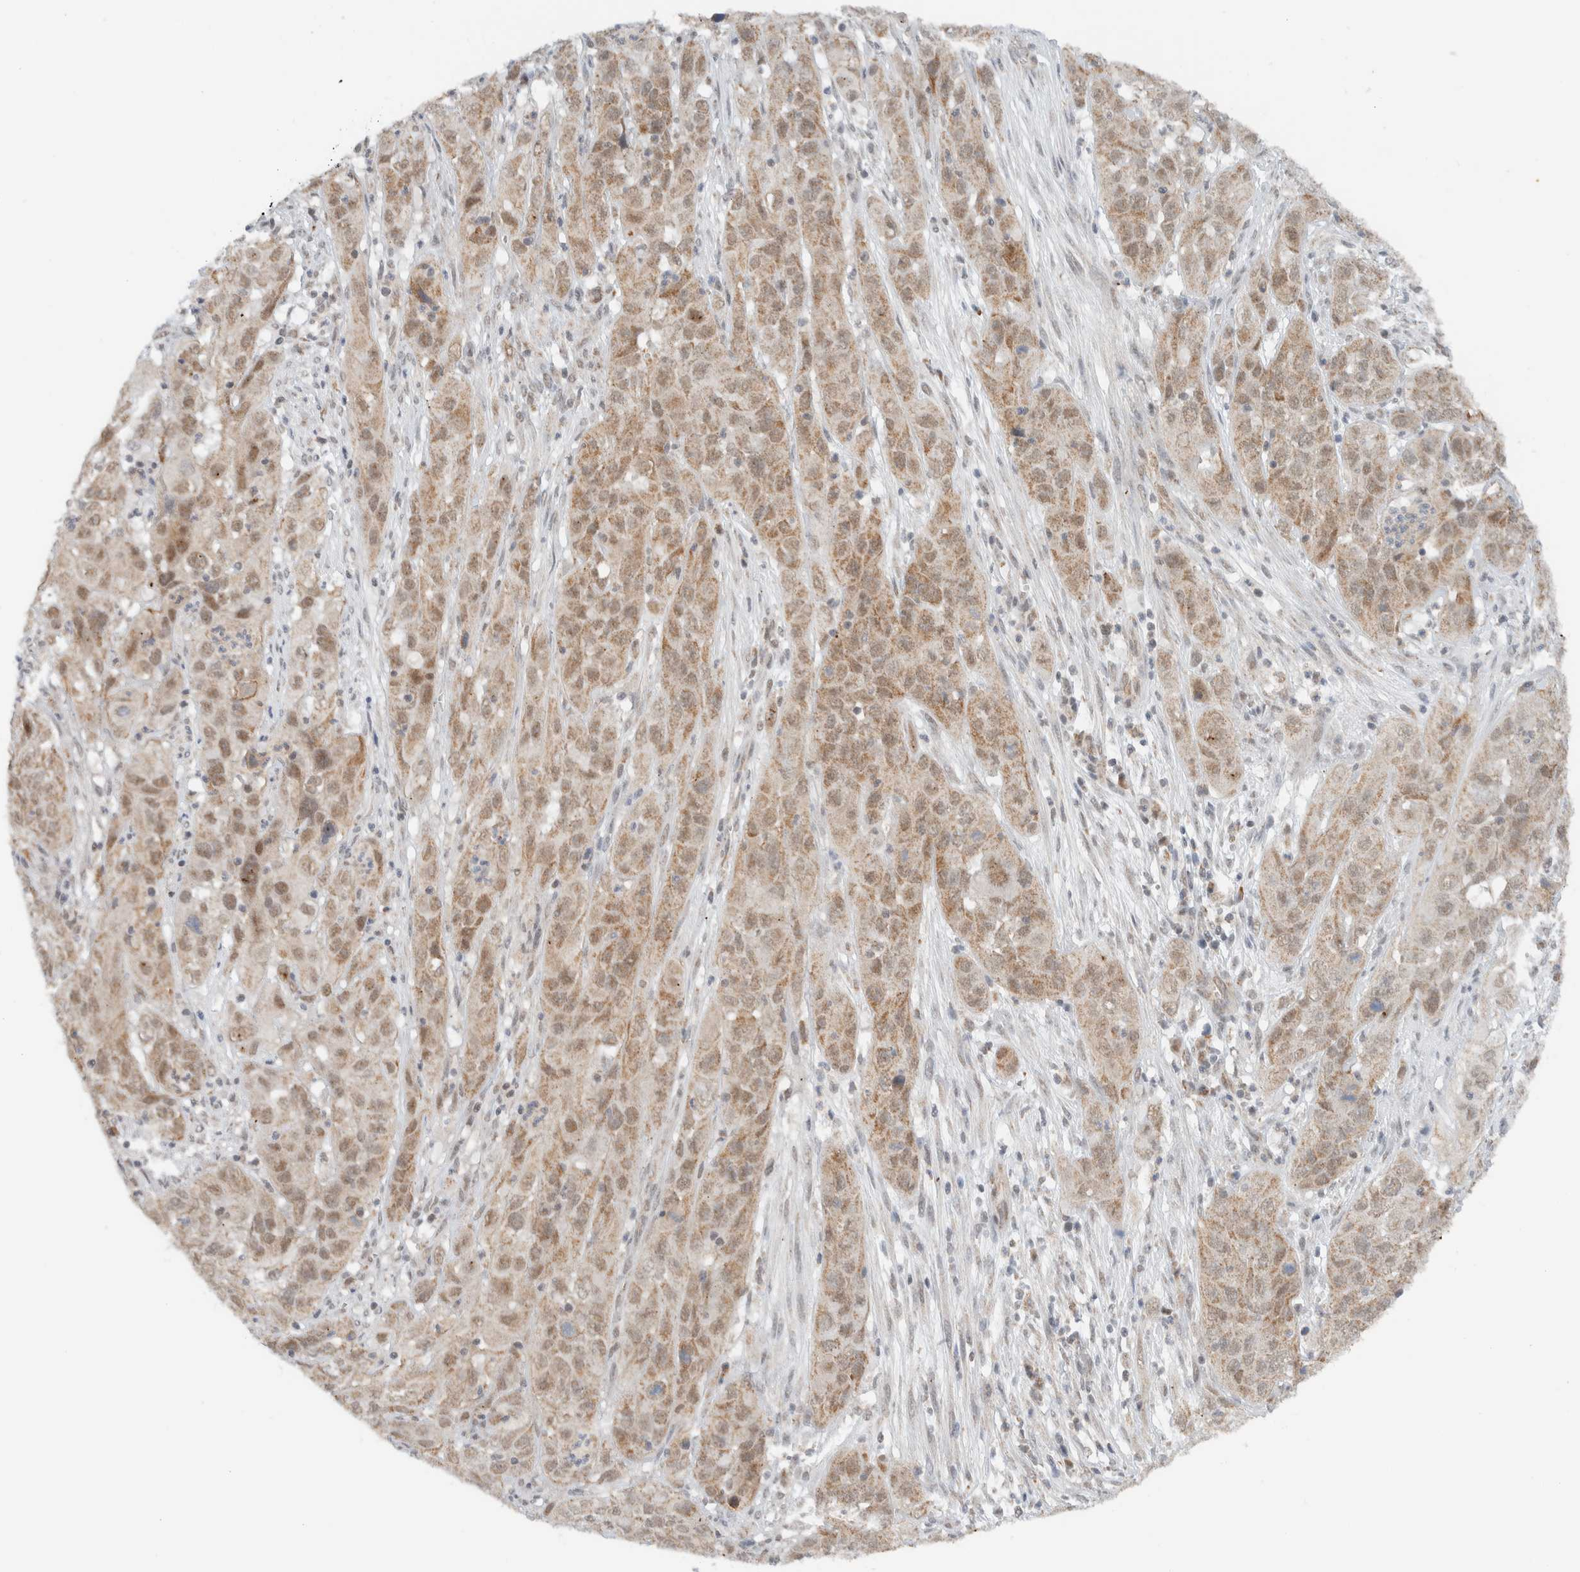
{"staining": {"intensity": "weak", "quantity": ">75%", "location": "cytoplasmic/membranous,nuclear"}, "tissue": "cervical cancer", "cell_type": "Tumor cells", "image_type": "cancer", "snomed": [{"axis": "morphology", "description": "Squamous cell carcinoma, NOS"}, {"axis": "topography", "description": "Cervix"}], "caption": "There is low levels of weak cytoplasmic/membranous and nuclear staining in tumor cells of cervical cancer (squamous cell carcinoma), as demonstrated by immunohistochemical staining (brown color).", "gene": "MRPL41", "patient": {"sex": "female", "age": 32}}